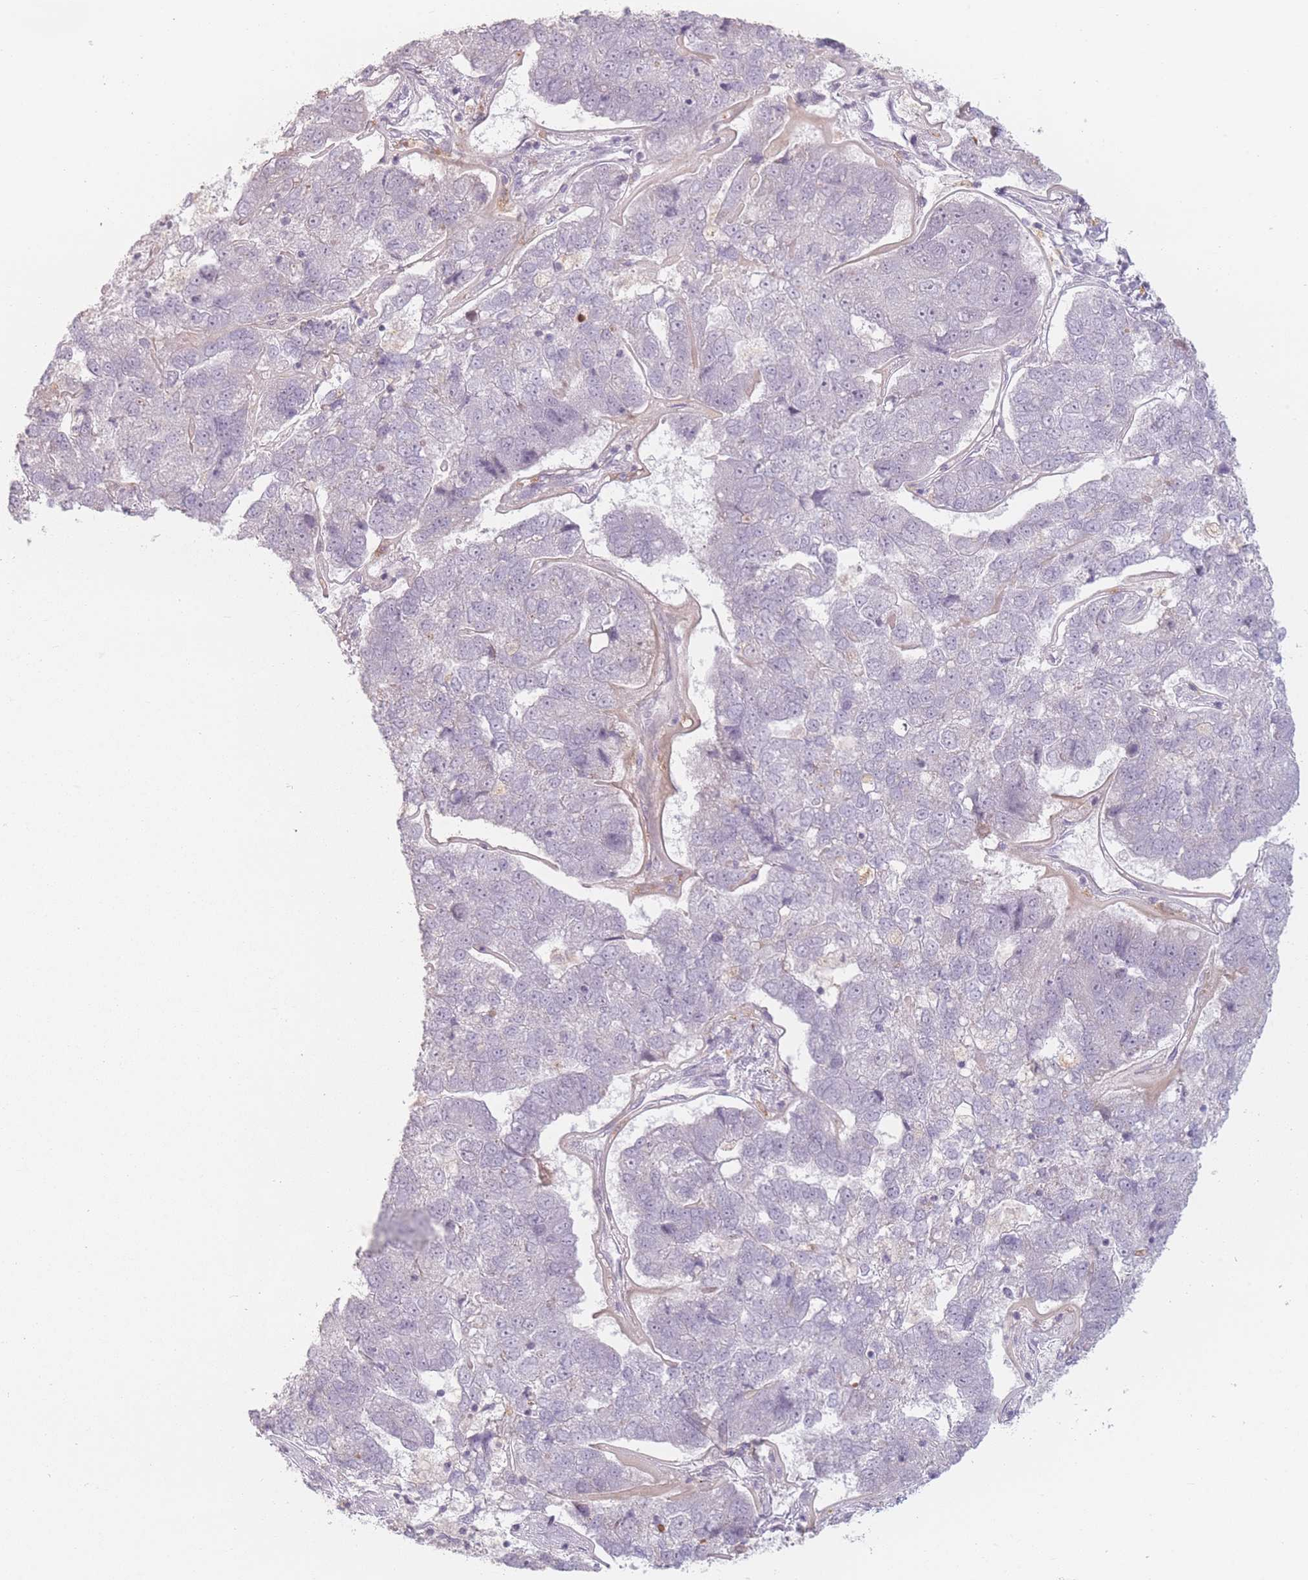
{"staining": {"intensity": "negative", "quantity": "none", "location": "none"}, "tissue": "pancreatic cancer", "cell_type": "Tumor cells", "image_type": "cancer", "snomed": [{"axis": "morphology", "description": "Adenocarcinoma, NOS"}, {"axis": "topography", "description": "Pancreas"}], "caption": "Tumor cells are negative for brown protein staining in pancreatic cancer.", "gene": "OR10C1", "patient": {"sex": "female", "age": 61}}